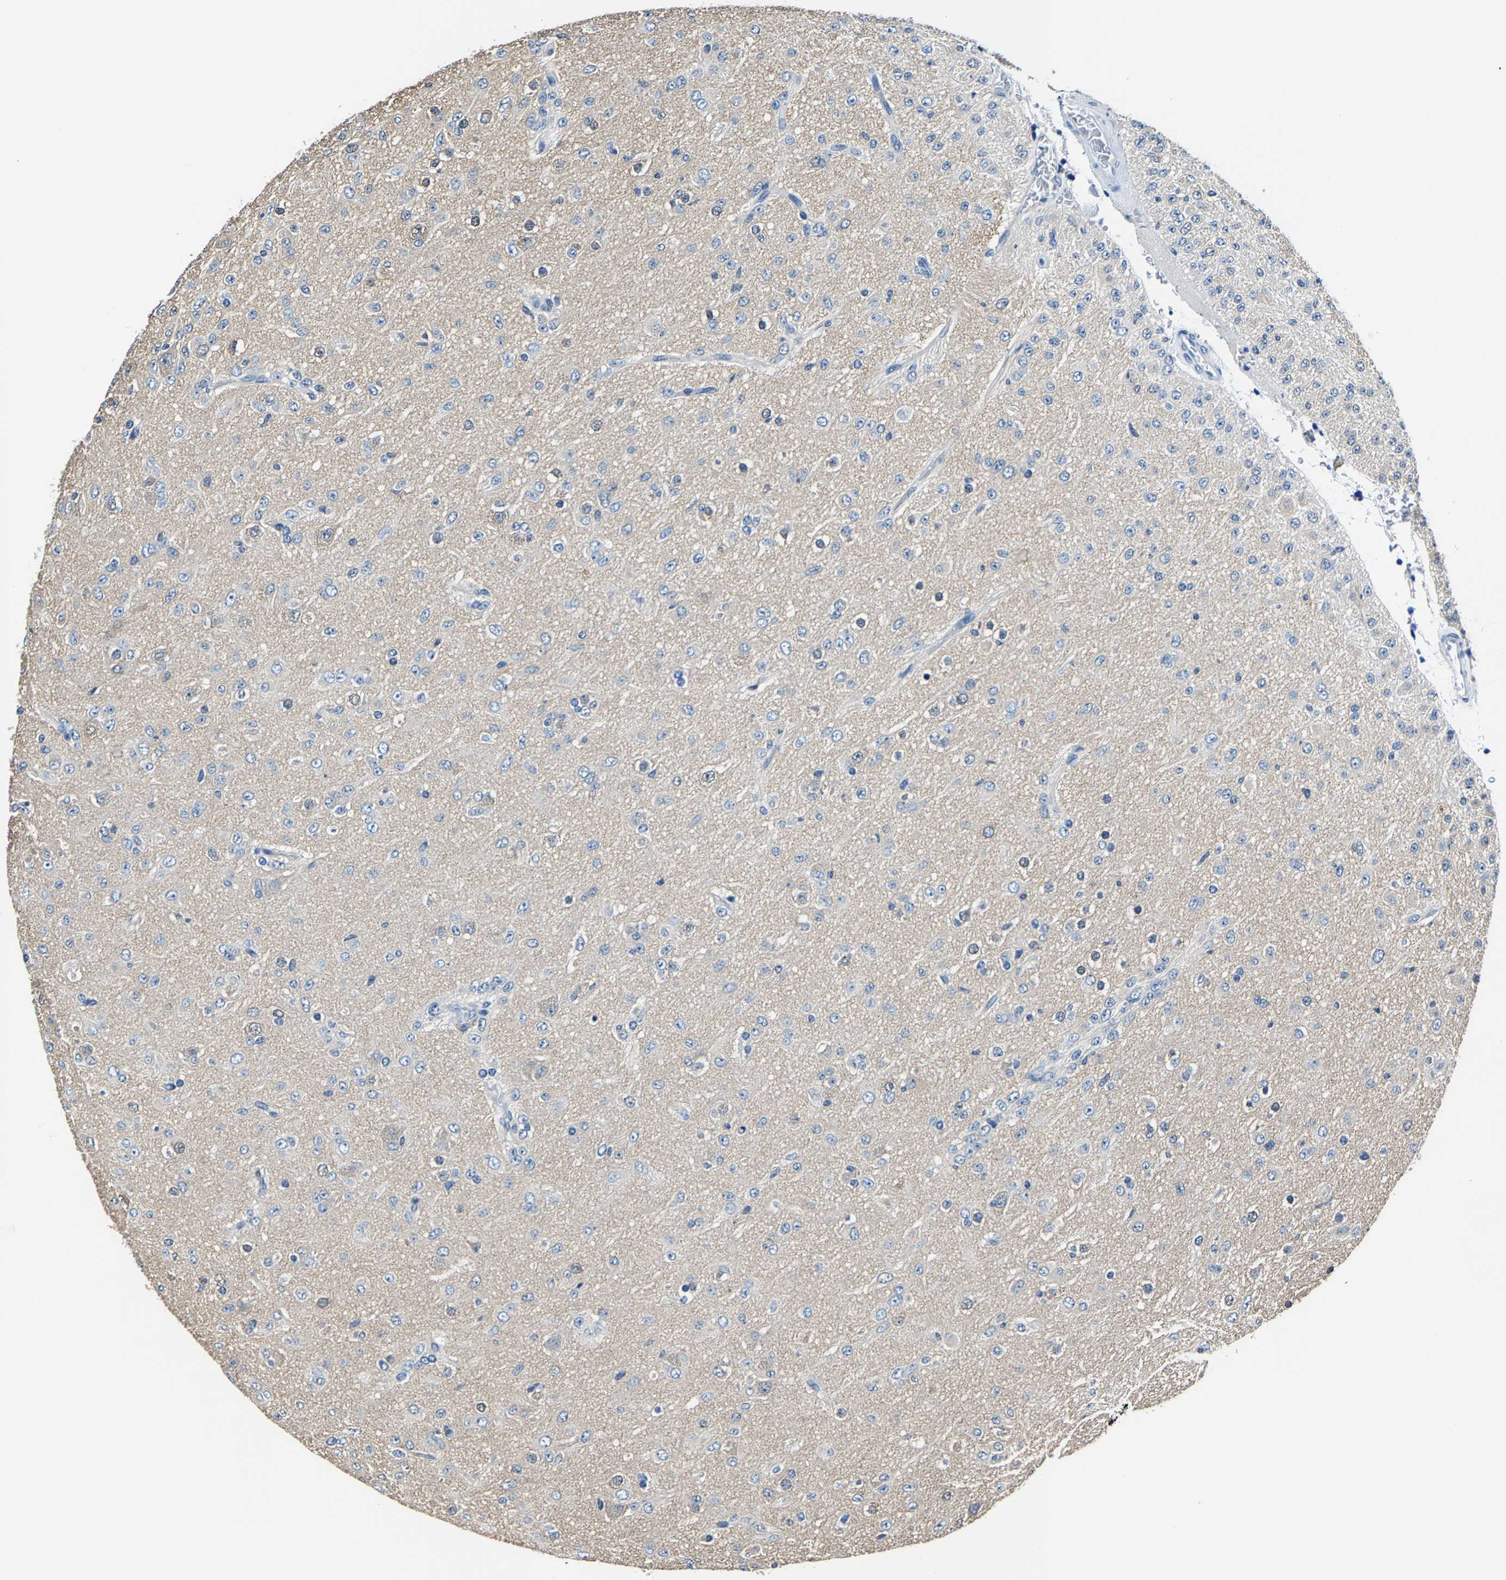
{"staining": {"intensity": "negative", "quantity": "none", "location": "none"}, "tissue": "glioma", "cell_type": "Tumor cells", "image_type": "cancer", "snomed": [{"axis": "morphology", "description": "Glioma, malignant, Low grade"}, {"axis": "topography", "description": "Brain"}], "caption": "This is an immunohistochemistry (IHC) histopathology image of human glioma. There is no positivity in tumor cells.", "gene": "ALDOB", "patient": {"sex": "male", "age": 65}}